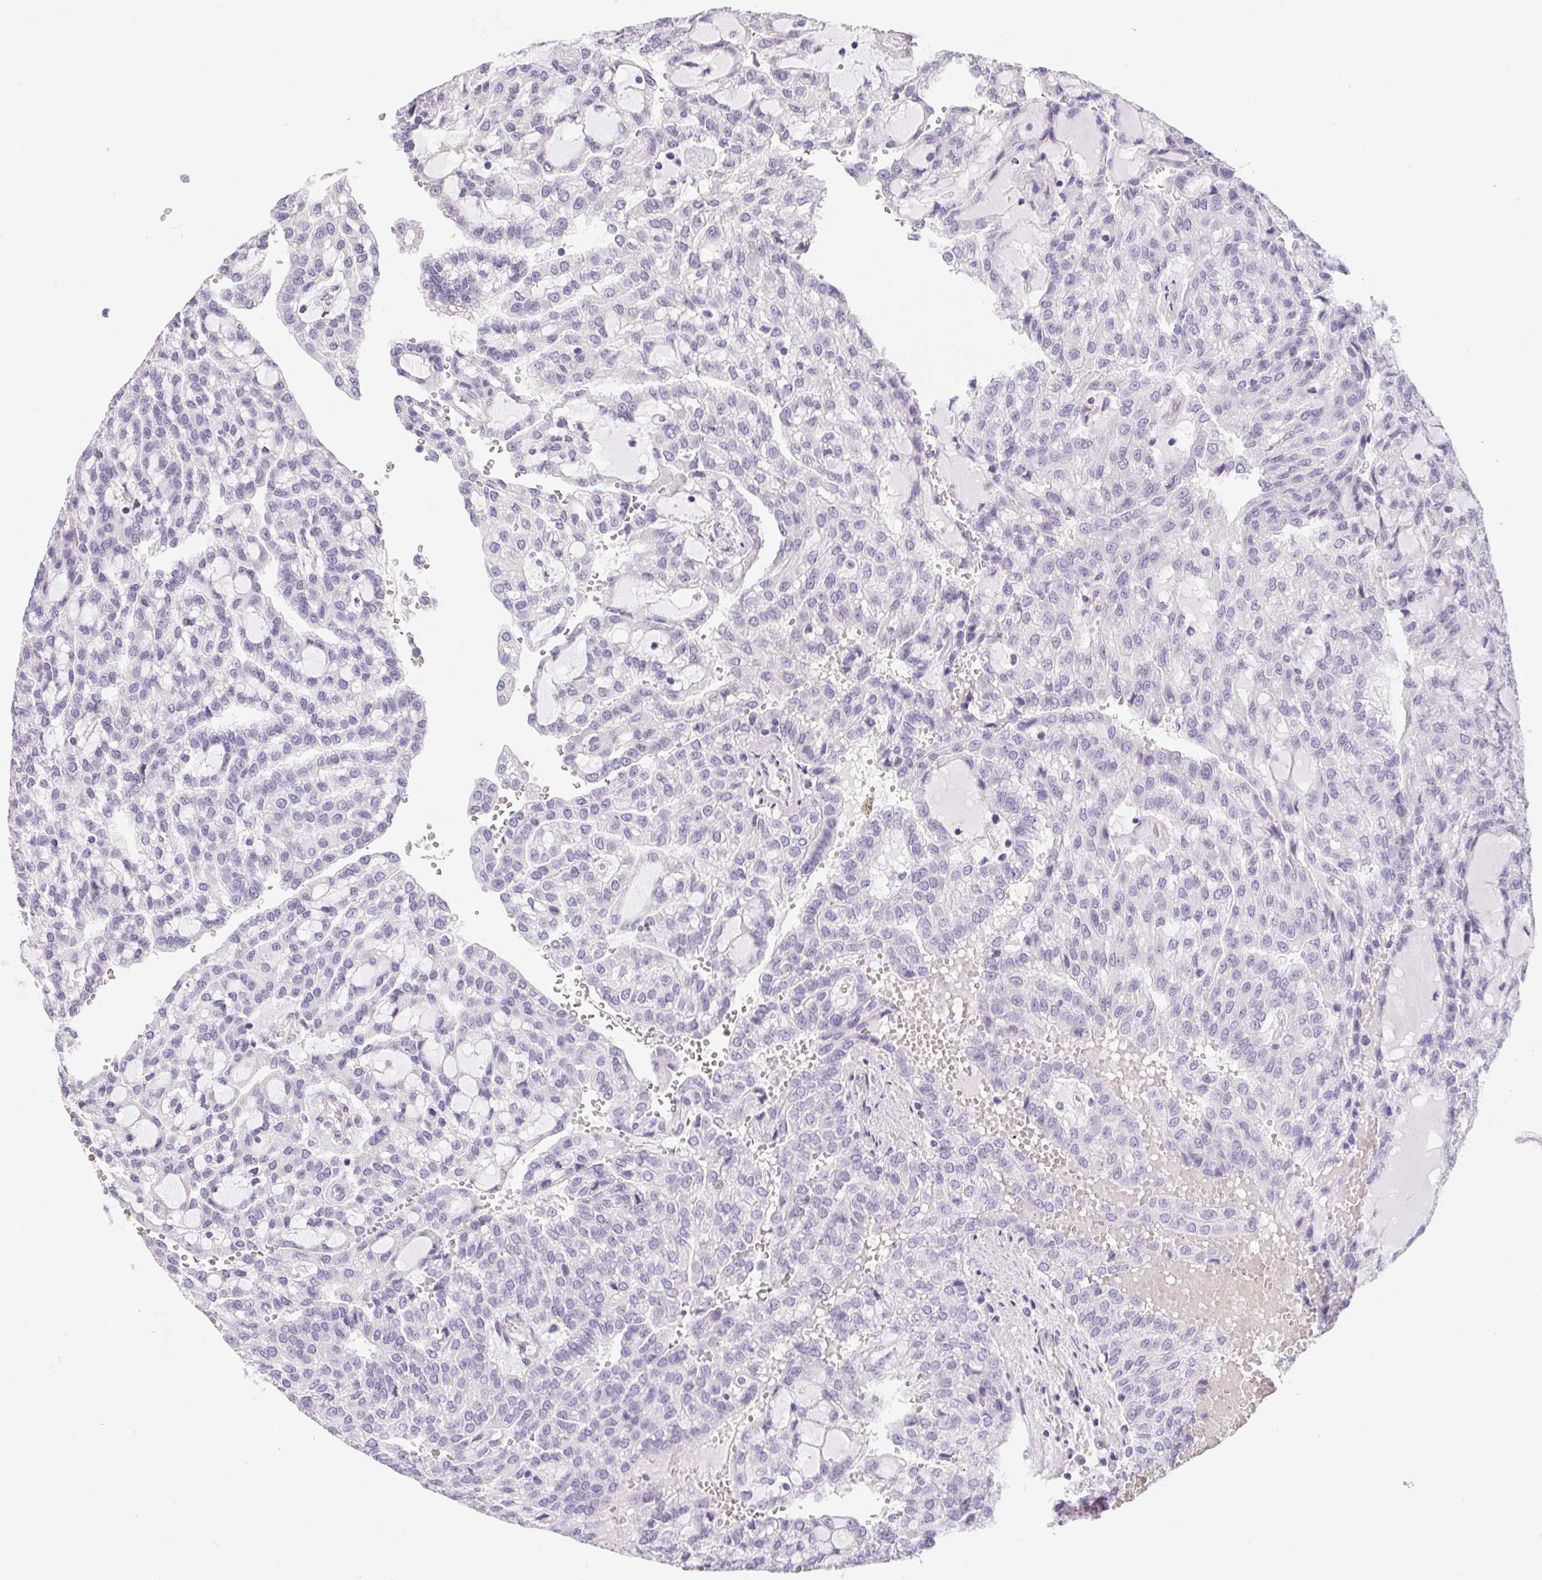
{"staining": {"intensity": "negative", "quantity": "none", "location": "none"}, "tissue": "renal cancer", "cell_type": "Tumor cells", "image_type": "cancer", "snomed": [{"axis": "morphology", "description": "Adenocarcinoma, NOS"}, {"axis": "topography", "description": "Kidney"}], "caption": "This is an immunohistochemistry (IHC) histopathology image of renal adenocarcinoma. There is no staining in tumor cells.", "gene": "MAP1A", "patient": {"sex": "male", "age": 63}}